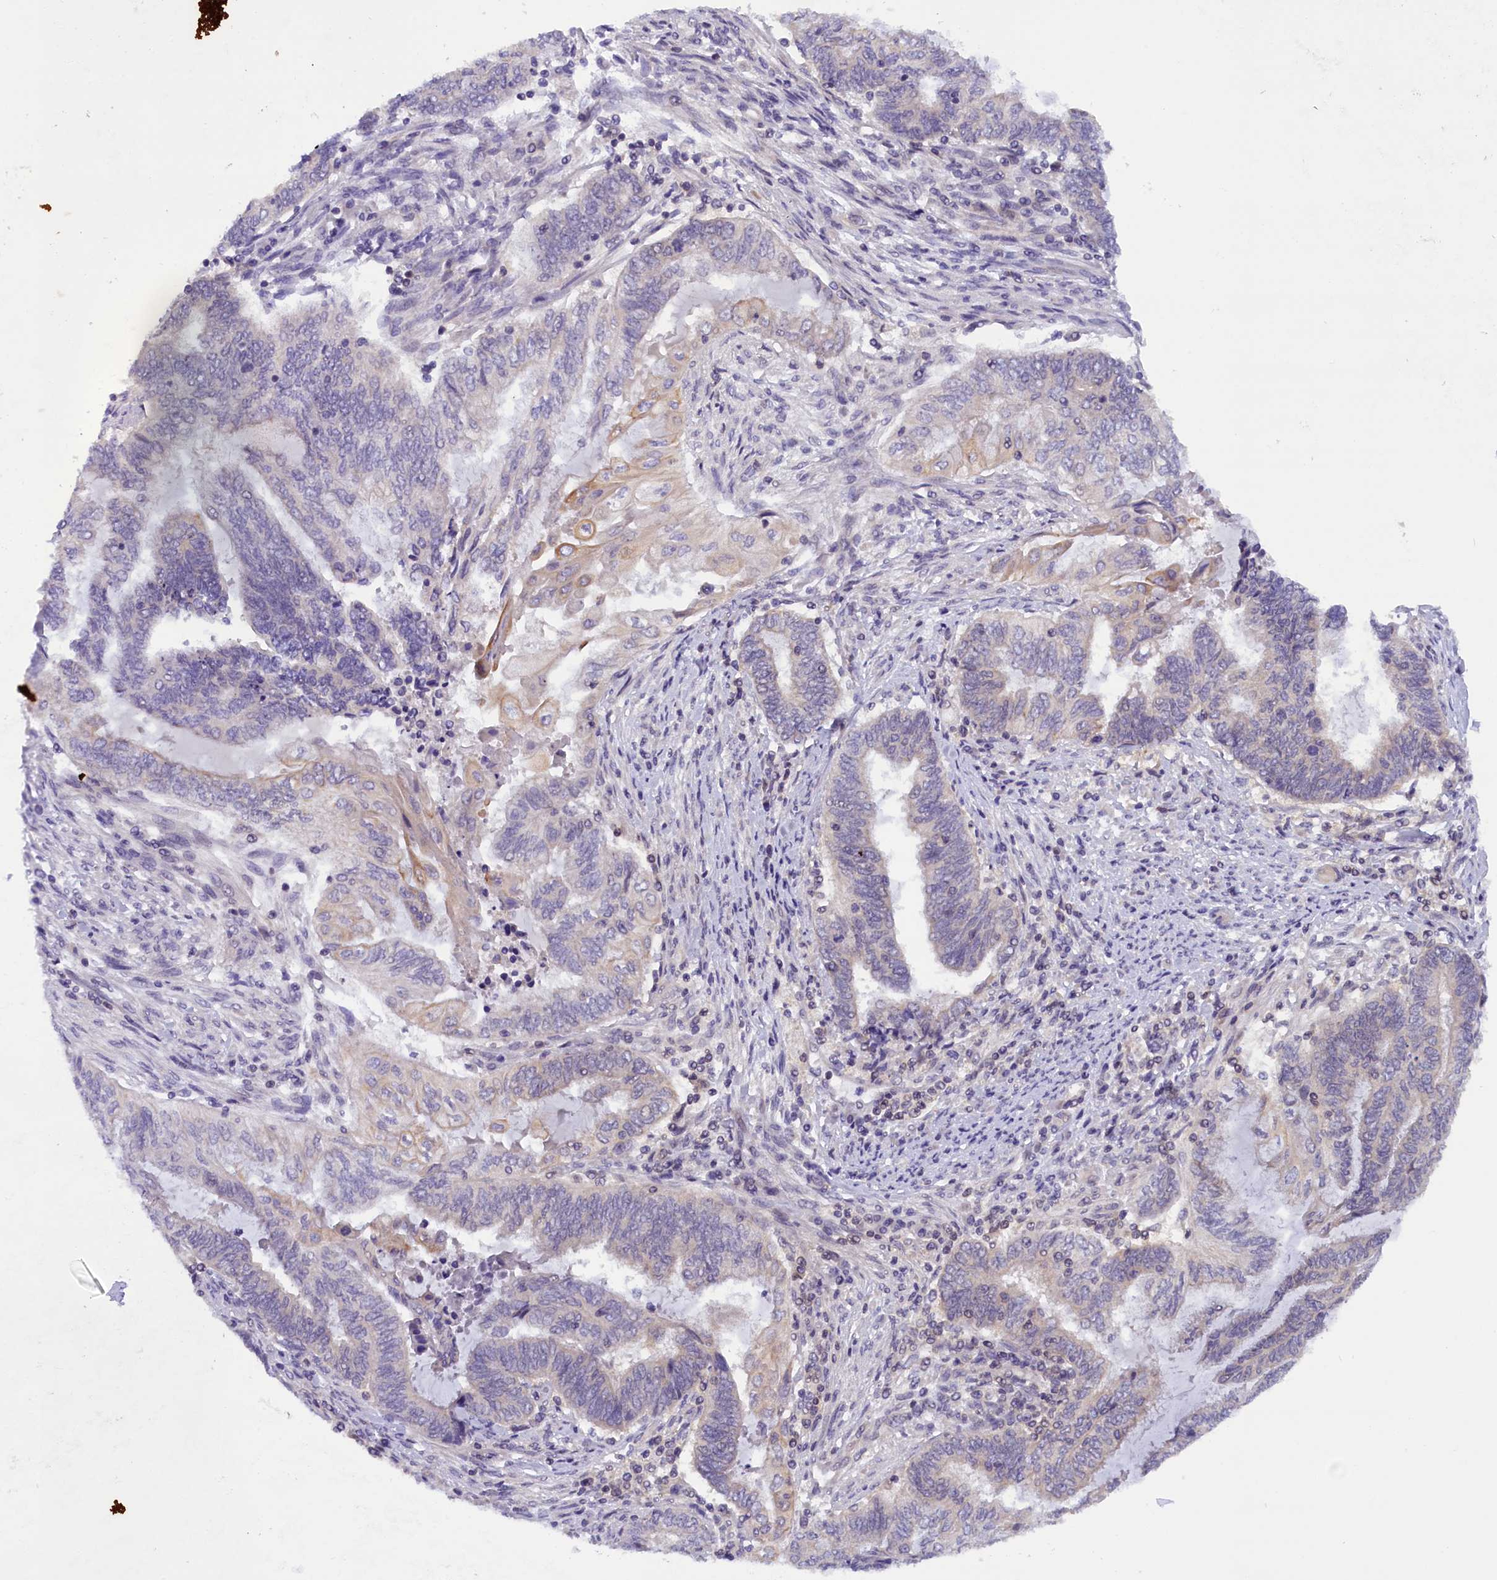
{"staining": {"intensity": "negative", "quantity": "none", "location": "none"}, "tissue": "endometrial cancer", "cell_type": "Tumor cells", "image_type": "cancer", "snomed": [{"axis": "morphology", "description": "Adenocarcinoma, NOS"}, {"axis": "topography", "description": "Uterus"}, {"axis": "topography", "description": "Endometrium"}], "caption": "This histopathology image is of endometrial adenocarcinoma stained with IHC to label a protein in brown with the nuclei are counter-stained blue. There is no positivity in tumor cells.", "gene": "TBCB", "patient": {"sex": "female", "age": 70}}